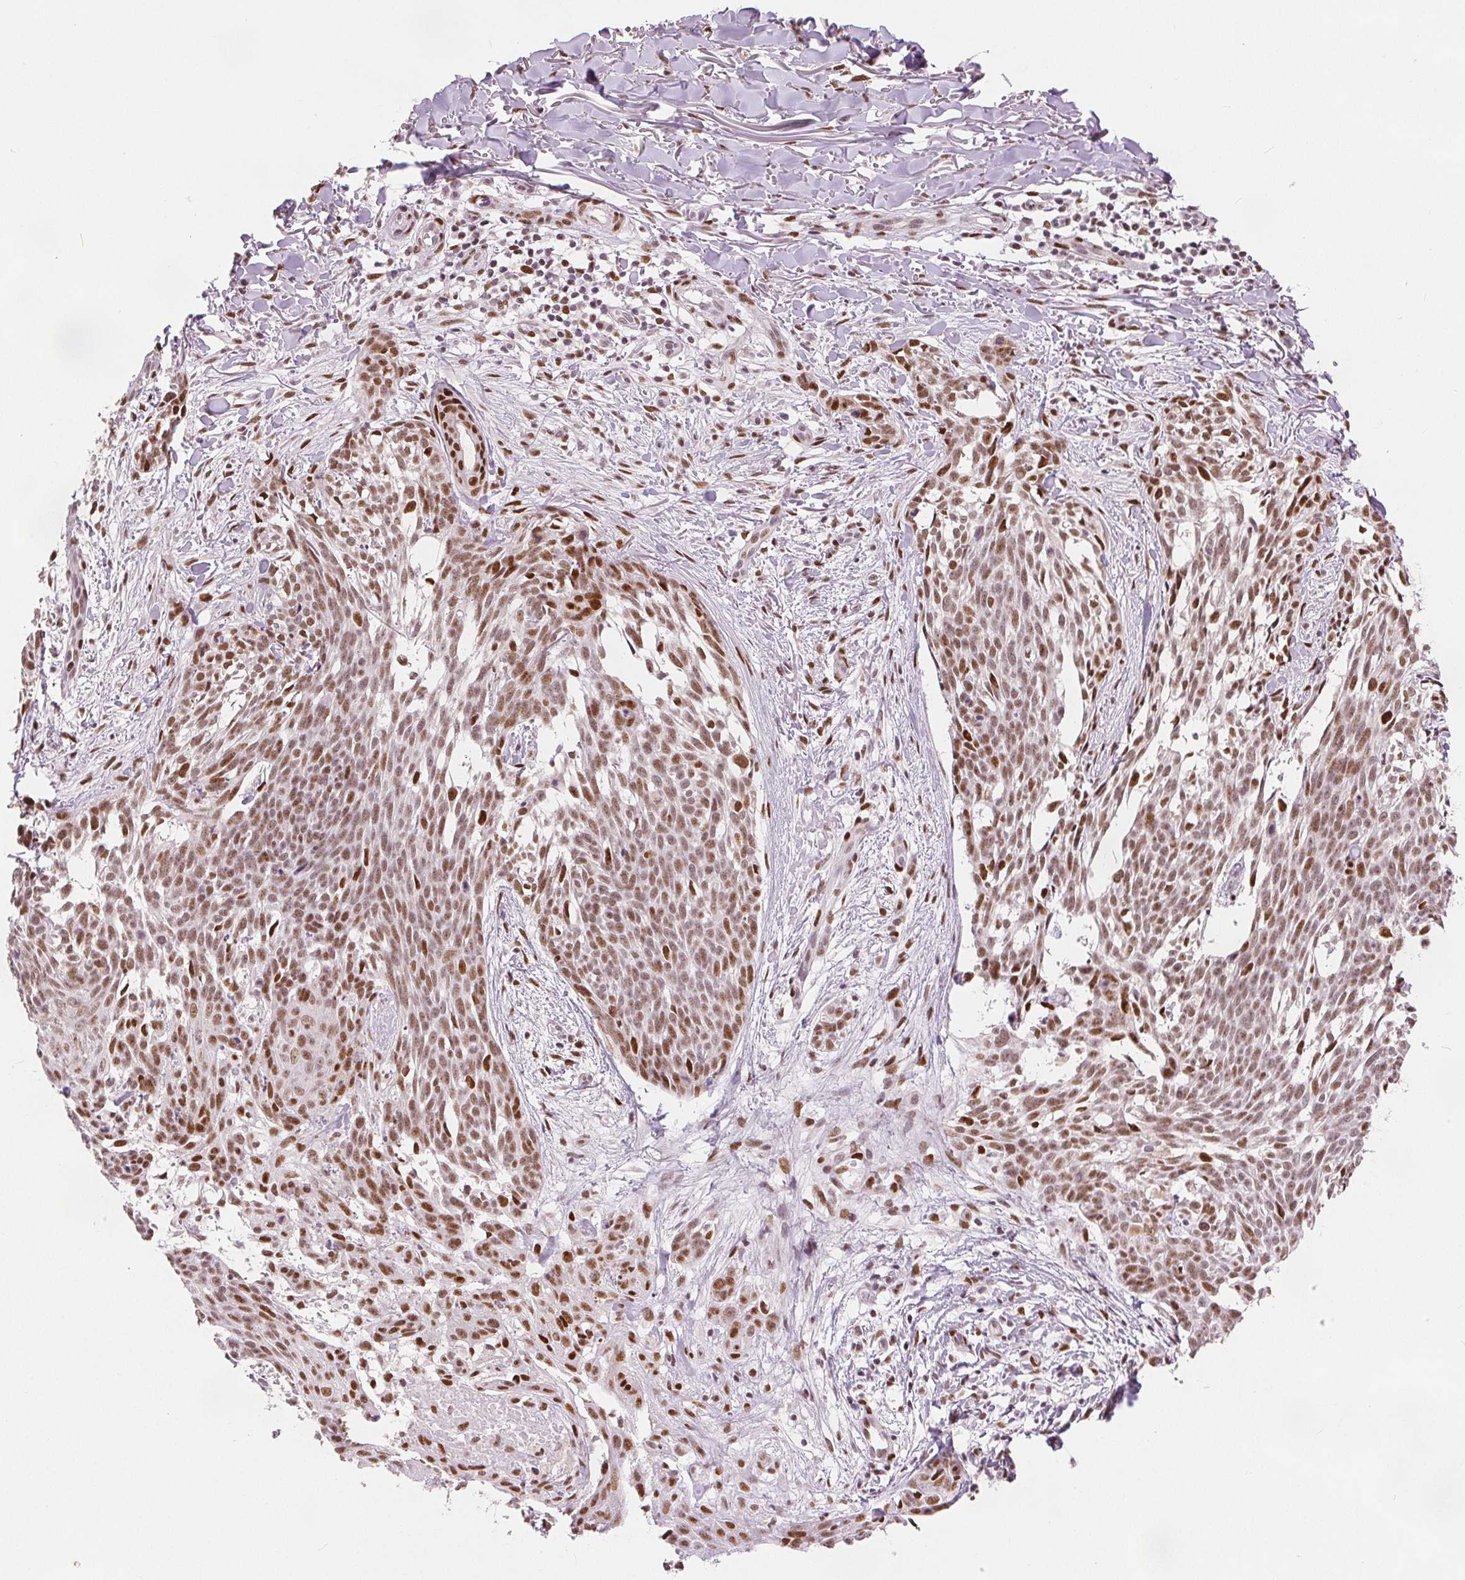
{"staining": {"intensity": "moderate", "quantity": ">75%", "location": "nuclear"}, "tissue": "skin cancer", "cell_type": "Tumor cells", "image_type": "cancer", "snomed": [{"axis": "morphology", "description": "Basal cell carcinoma"}, {"axis": "topography", "description": "Skin"}], "caption": "Immunohistochemistry (DAB) staining of human skin cancer reveals moderate nuclear protein positivity in about >75% of tumor cells.", "gene": "ZNF703", "patient": {"sex": "male", "age": 88}}